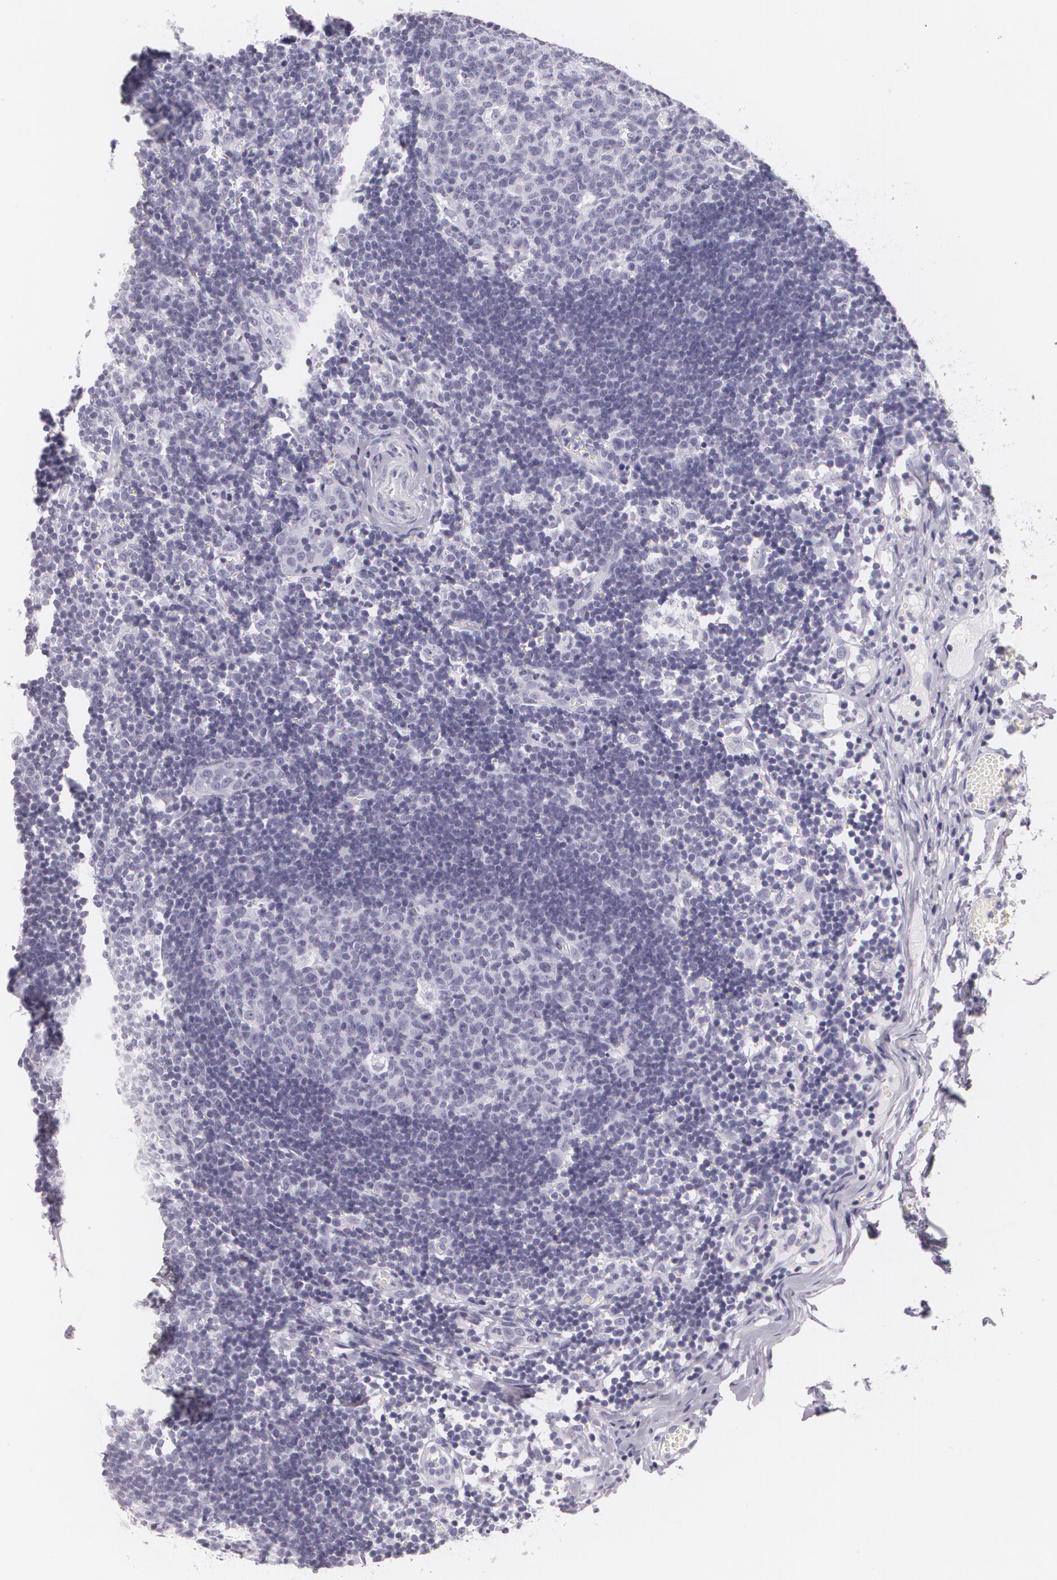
{"staining": {"intensity": "negative", "quantity": "none", "location": "none"}, "tissue": "lymph node", "cell_type": "Germinal center cells", "image_type": "normal", "snomed": [{"axis": "morphology", "description": "Normal tissue, NOS"}, {"axis": "morphology", "description": "Inflammation, NOS"}, {"axis": "topography", "description": "Lymph node"}, {"axis": "topography", "description": "Salivary gland"}], "caption": "This is an immunohistochemistry photomicrograph of normal human lymph node. There is no staining in germinal center cells.", "gene": "DLG4", "patient": {"sex": "male", "age": 3}}